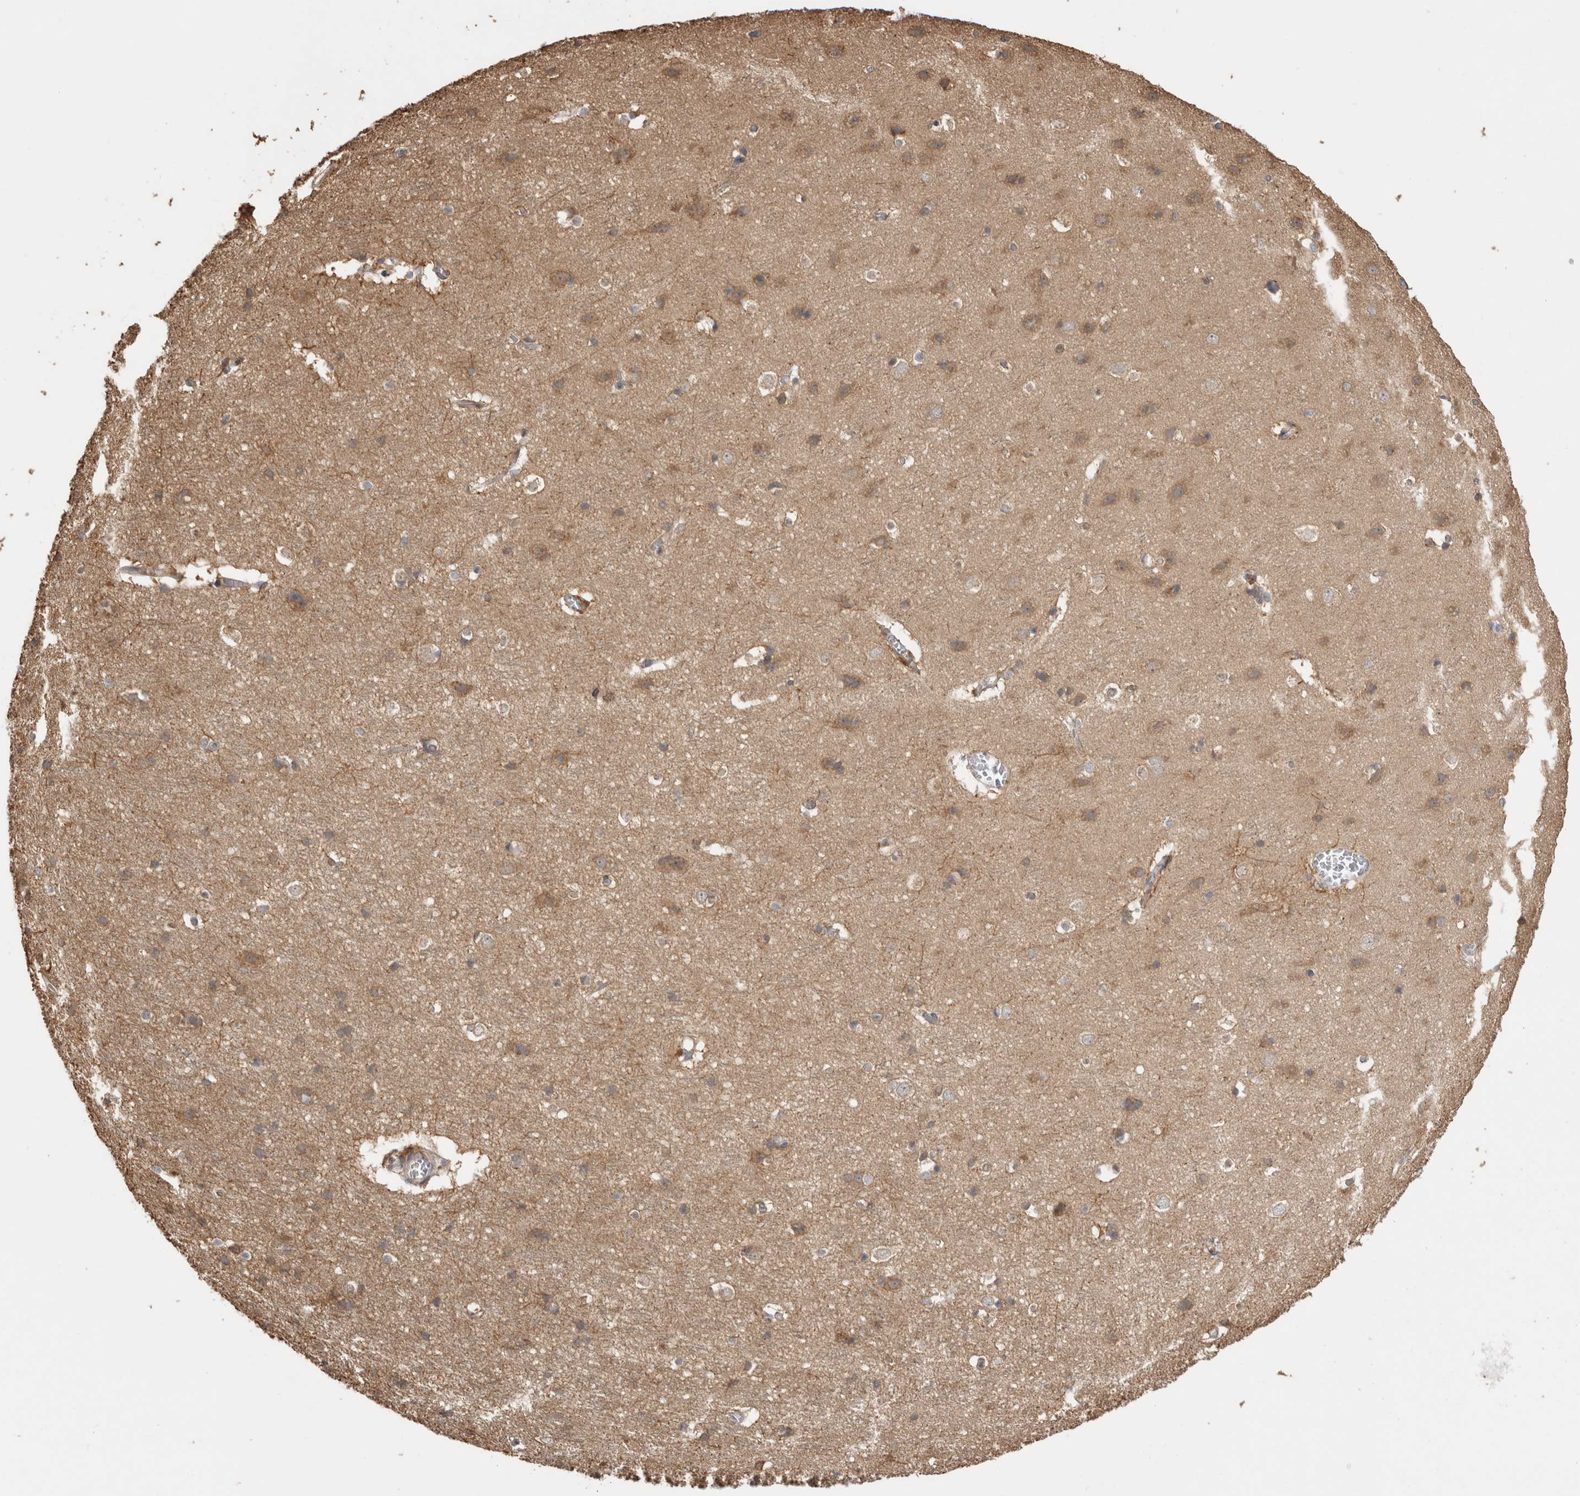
{"staining": {"intensity": "weak", "quantity": ">75%", "location": "cytoplasmic/membranous"}, "tissue": "cerebral cortex", "cell_type": "Endothelial cells", "image_type": "normal", "snomed": [{"axis": "morphology", "description": "Normal tissue, NOS"}, {"axis": "topography", "description": "Cerebral cortex"}], "caption": "Immunohistochemical staining of benign cerebral cortex reveals low levels of weak cytoplasmic/membranous staining in about >75% of endothelial cells.", "gene": "TBCE", "patient": {"sex": "male", "age": 54}}